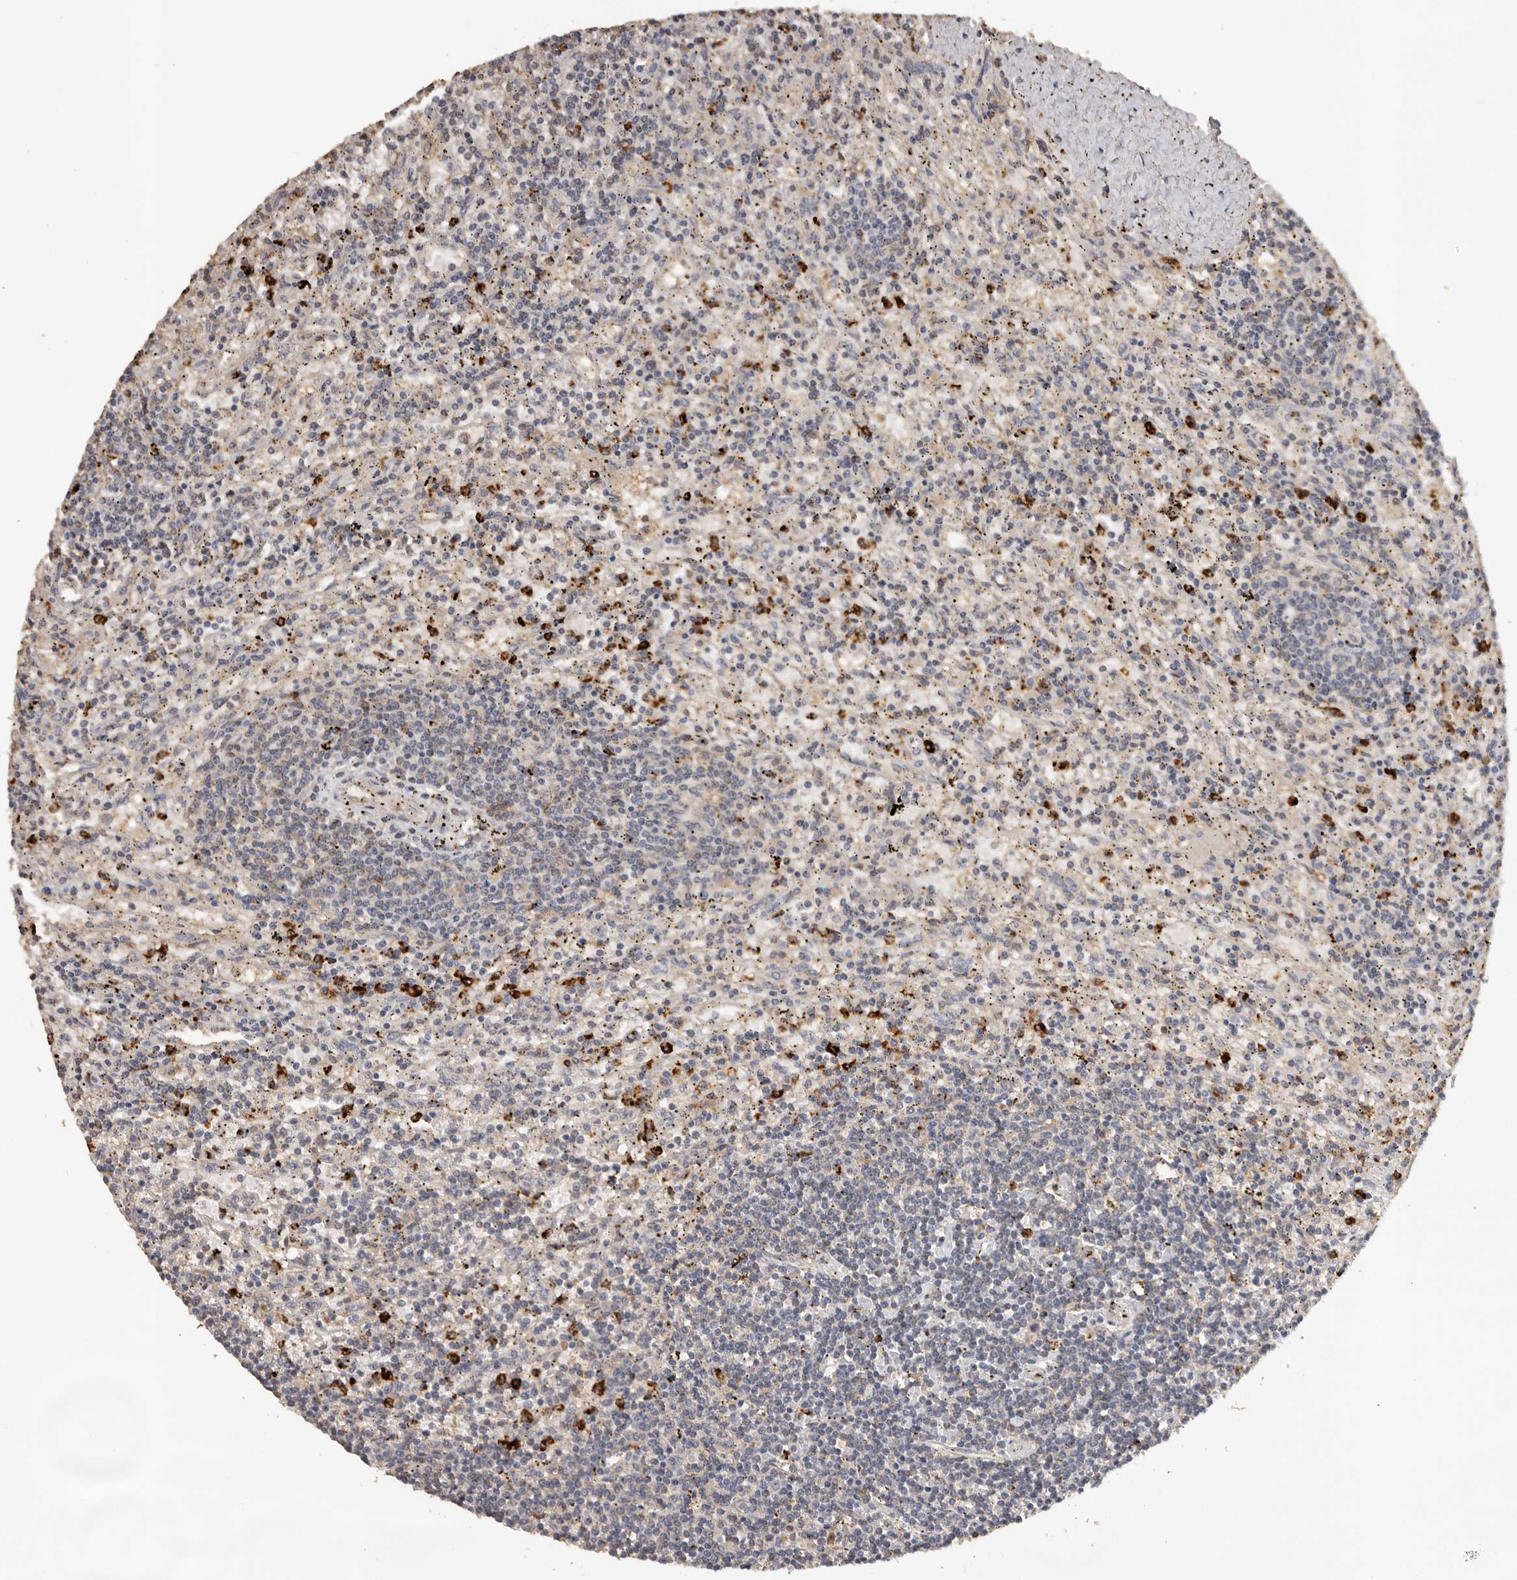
{"staining": {"intensity": "negative", "quantity": "none", "location": "none"}, "tissue": "lymphoma", "cell_type": "Tumor cells", "image_type": "cancer", "snomed": [{"axis": "morphology", "description": "Malignant lymphoma, non-Hodgkin's type, Low grade"}, {"axis": "topography", "description": "Spleen"}], "caption": "Malignant lymphoma, non-Hodgkin's type (low-grade) was stained to show a protein in brown. There is no significant positivity in tumor cells.", "gene": "KIF2B", "patient": {"sex": "male", "age": 76}}